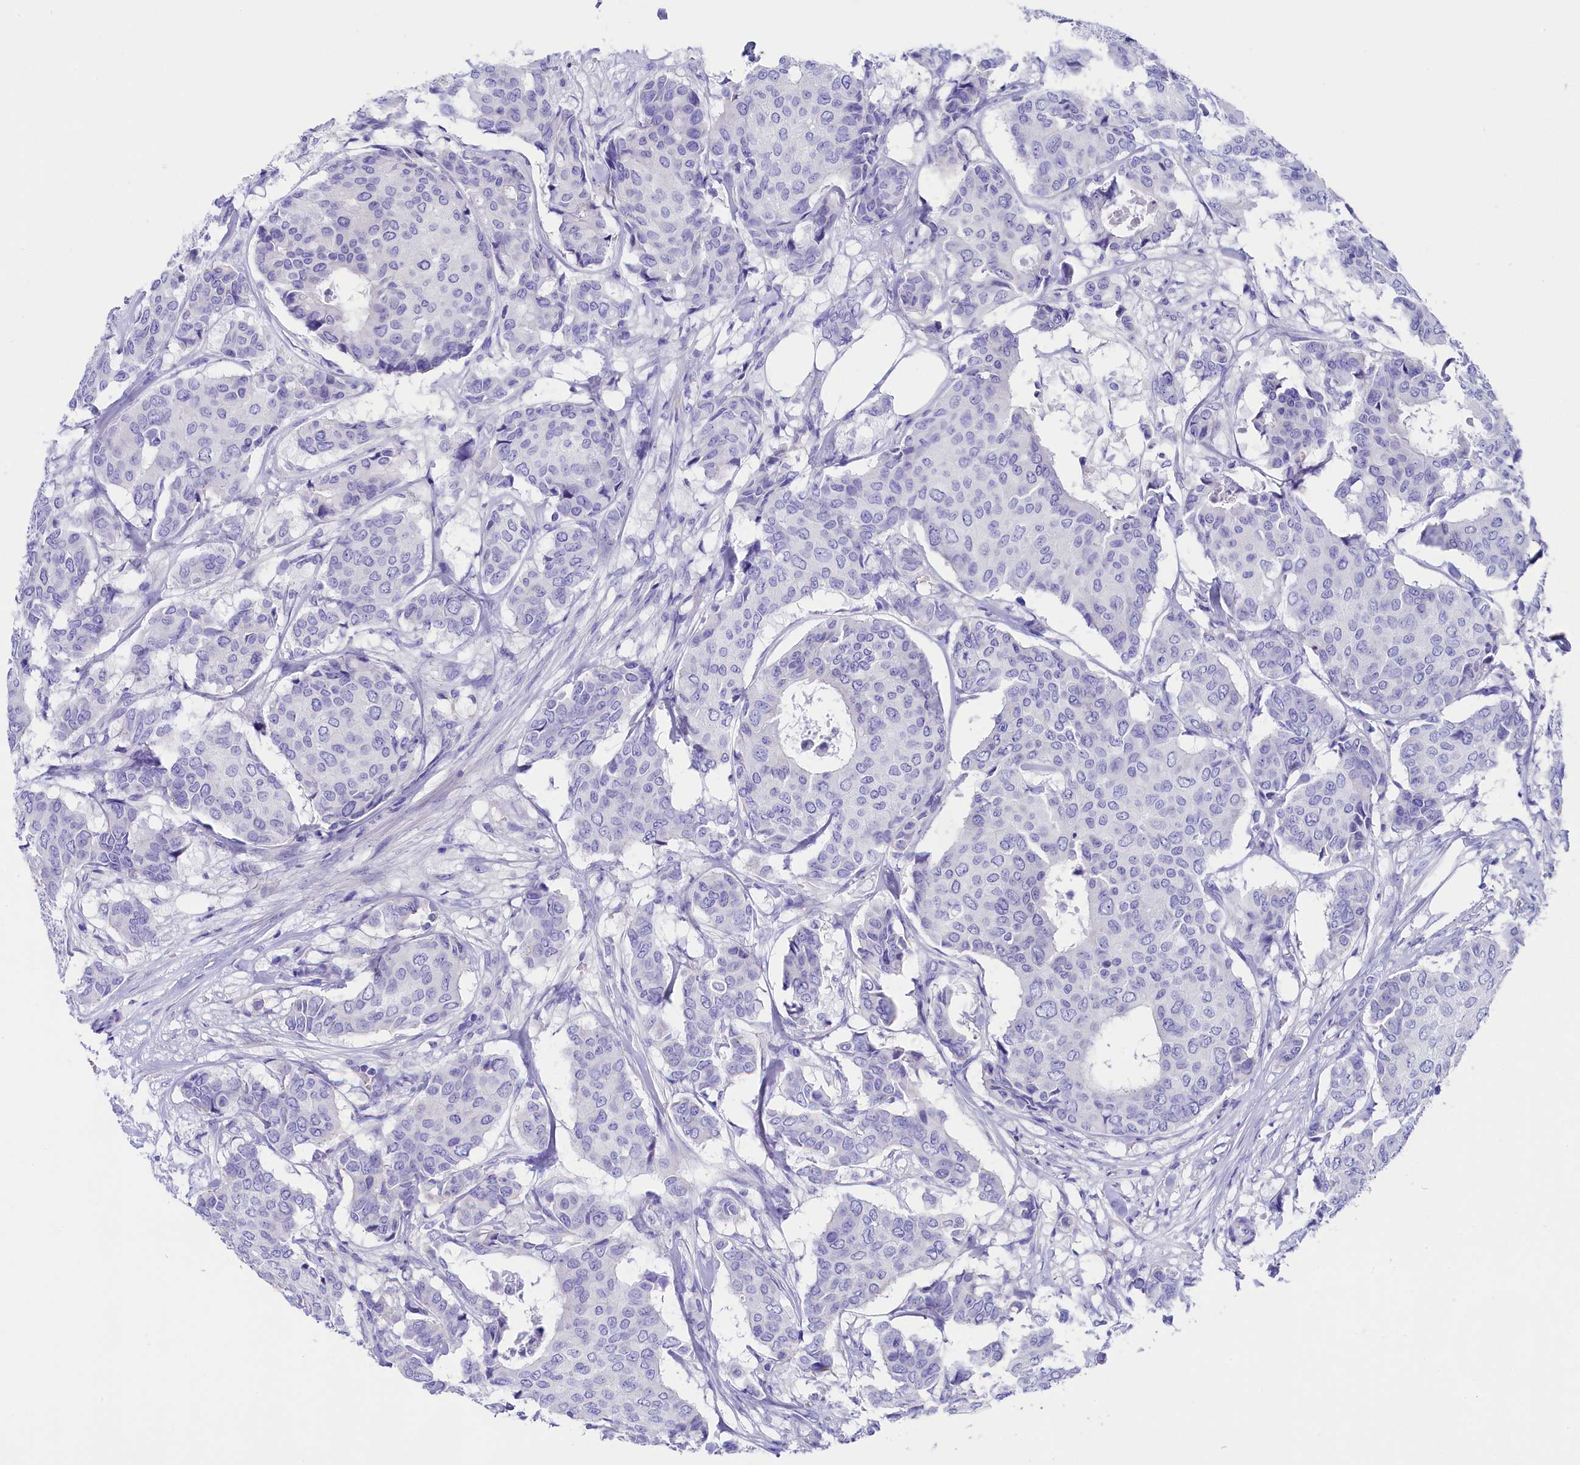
{"staining": {"intensity": "negative", "quantity": "none", "location": "none"}, "tissue": "breast cancer", "cell_type": "Tumor cells", "image_type": "cancer", "snomed": [{"axis": "morphology", "description": "Duct carcinoma"}, {"axis": "topography", "description": "Breast"}], "caption": "Tumor cells show no significant expression in intraductal carcinoma (breast). The staining was performed using DAB to visualize the protein expression in brown, while the nuclei were stained in blue with hematoxylin (Magnification: 20x).", "gene": "SULT2A1", "patient": {"sex": "female", "age": 75}}